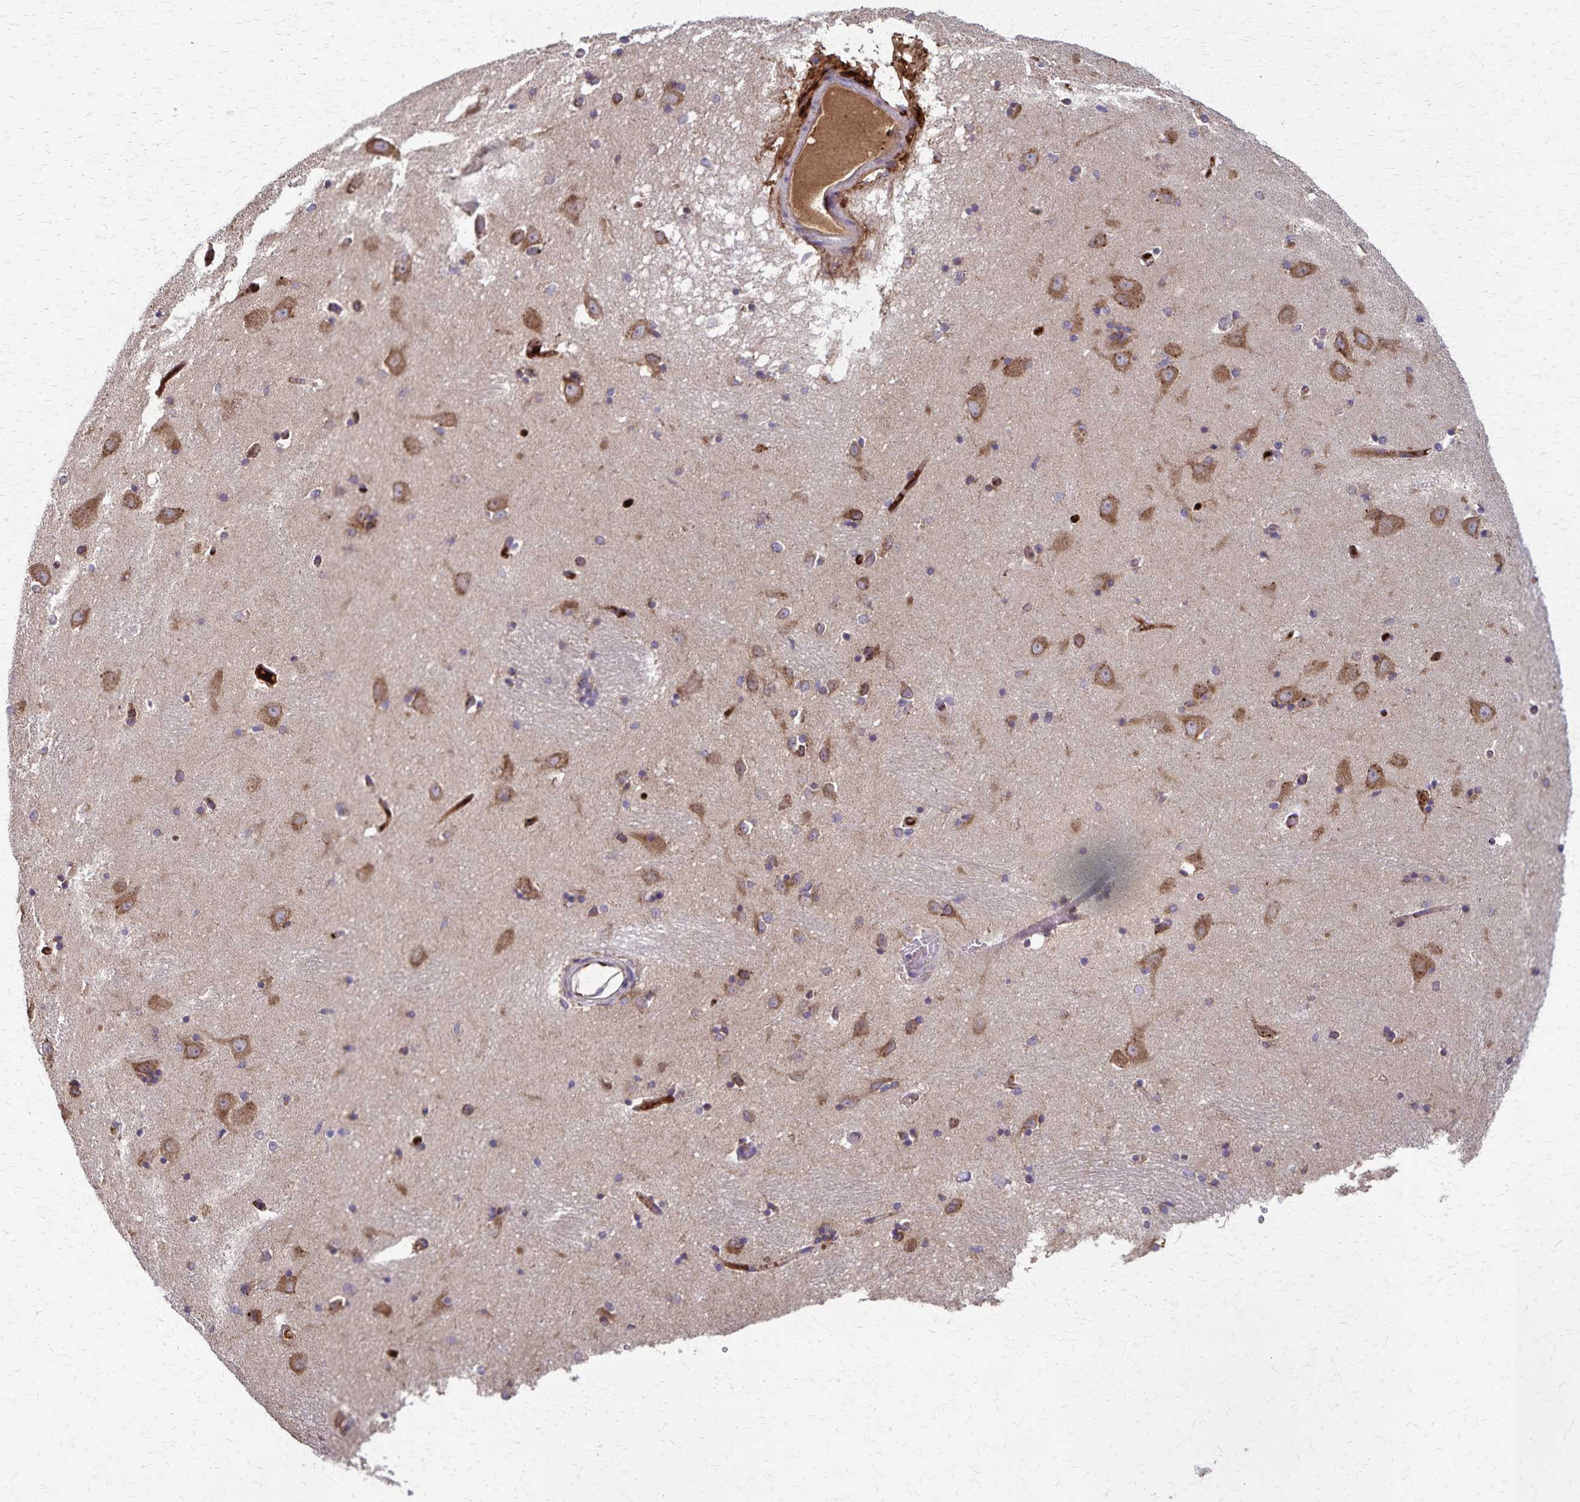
{"staining": {"intensity": "moderate", "quantity": "<25%", "location": "cytoplasmic/membranous"}, "tissue": "caudate", "cell_type": "Glial cells", "image_type": "normal", "snomed": [{"axis": "morphology", "description": "Normal tissue, NOS"}, {"axis": "topography", "description": "Lateral ventricle wall"}, {"axis": "topography", "description": "Hippocampus"}], "caption": "This photomicrograph exhibits IHC staining of normal human caudate, with low moderate cytoplasmic/membranous positivity in about <25% of glial cells.", "gene": "RNF10", "patient": {"sex": "female", "age": 63}}